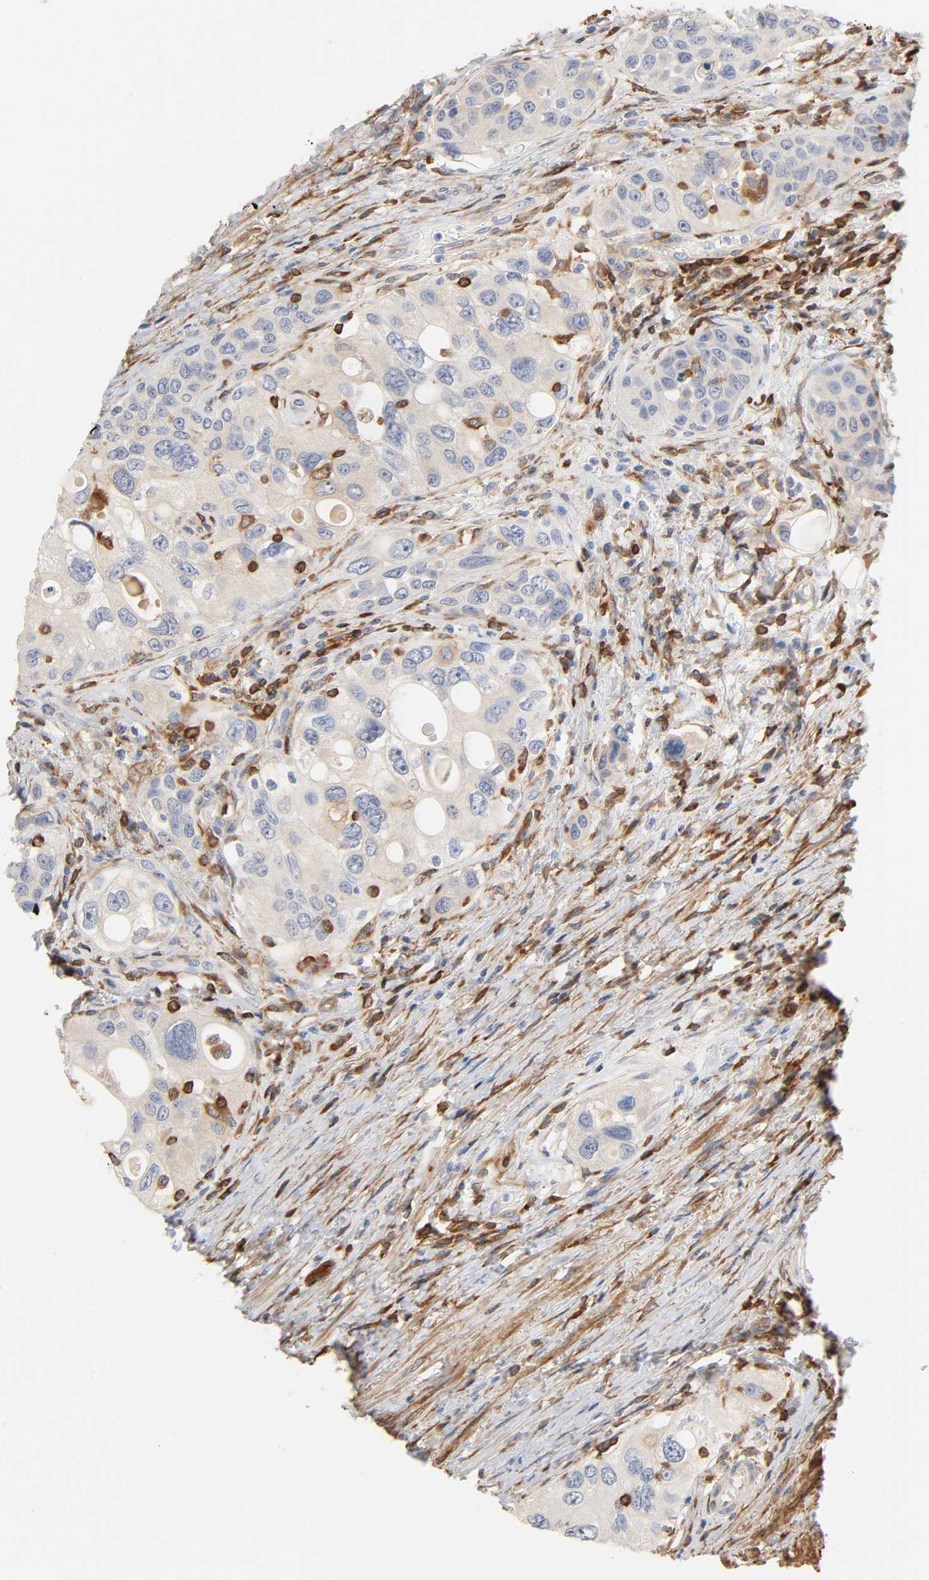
{"staining": {"intensity": "weak", "quantity": "25%-75%", "location": "cytoplasmic/membranous"}, "tissue": "urothelial cancer", "cell_type": "Tumor cells", "image_type": "cancer", "snomed": [{"axis": "morphology", "description": "Urothelial carcinoma, High grade"}, {"axis": "topography", "description": "Urinary bladder"}], "caption": "Human urothelial cancer stained with a brown dye shows weak cytoplasmic/membranous positive staining in approximately 25%-75% of tumor cells.", "gene": "BIN1", "patient": {"sex": "female", "age": 56}}